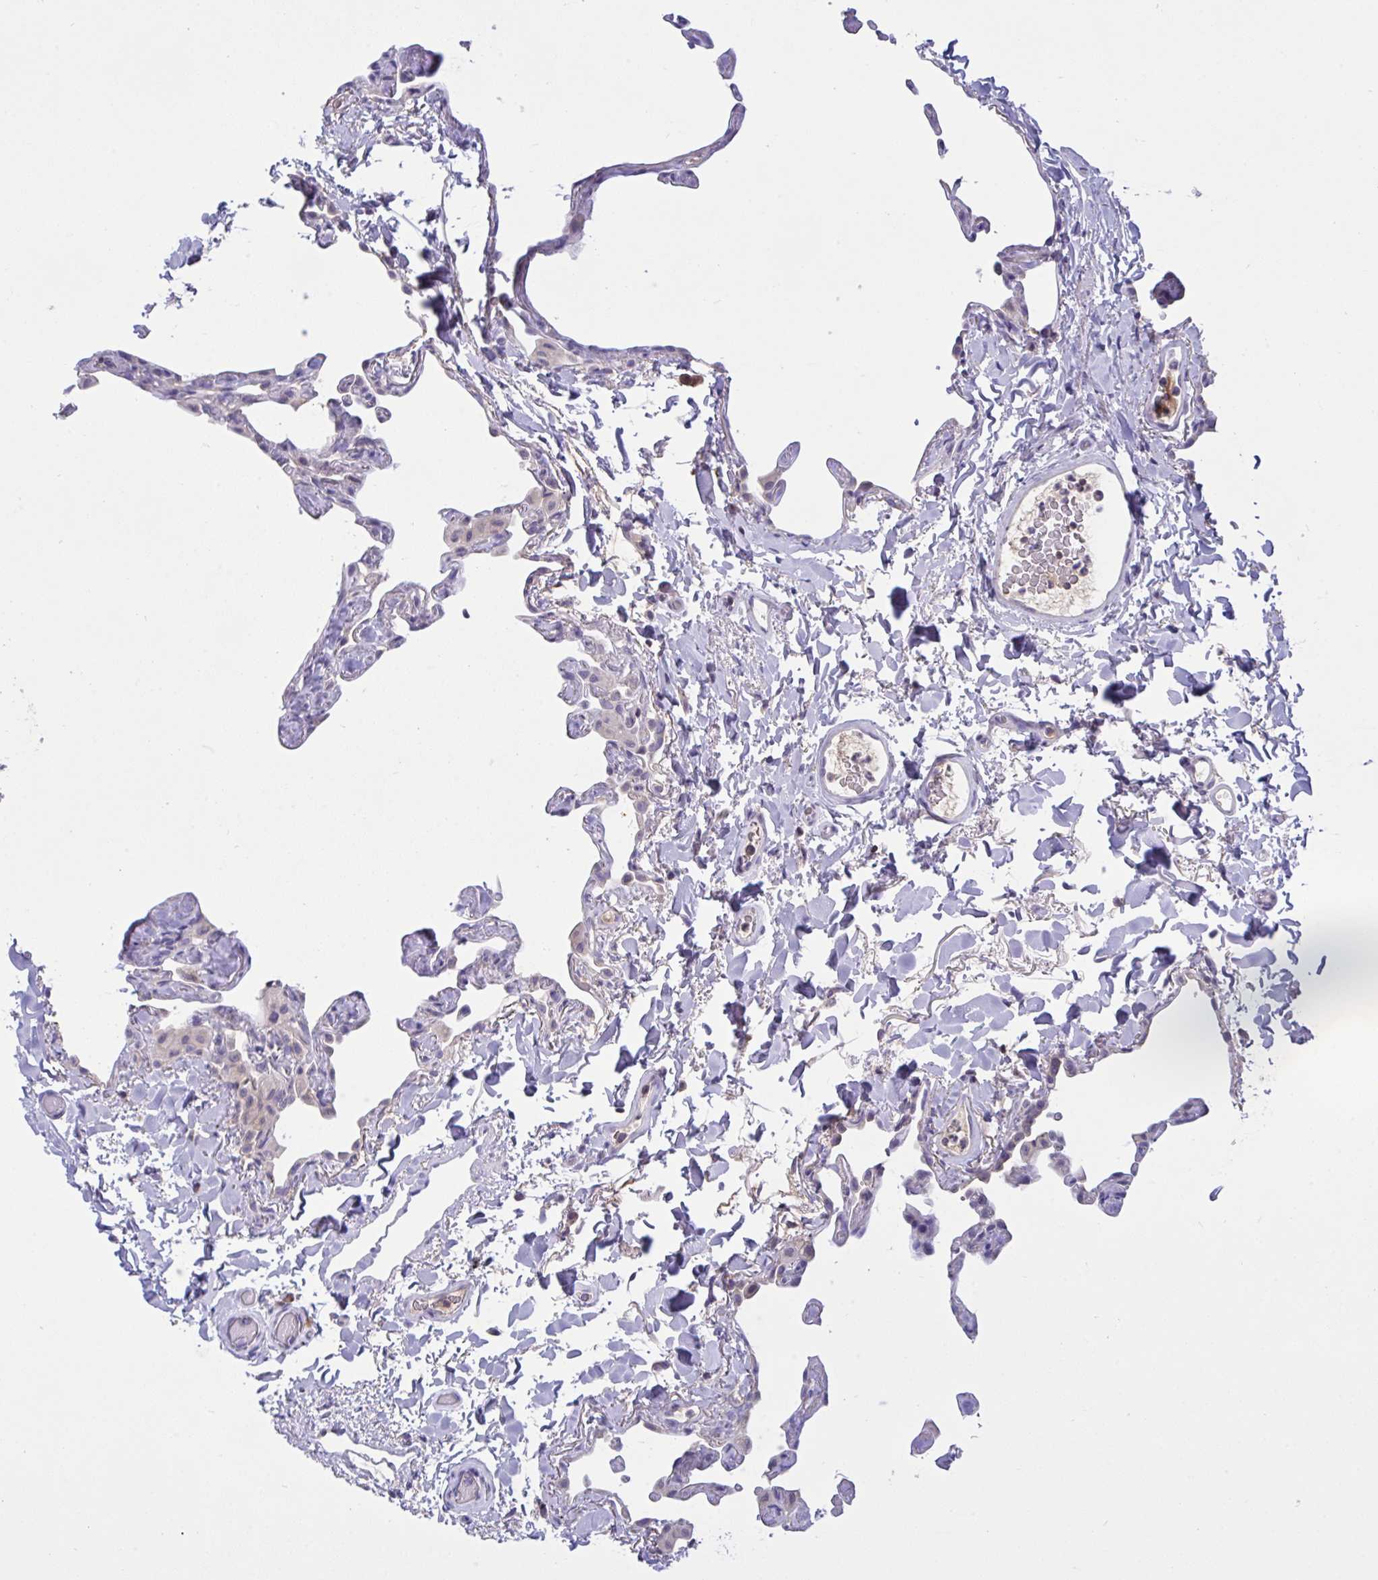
{"staining": {"intensity": "negative", "quantity": "none", "location": "none"}, "tissue": "lung", "cell_type": "Alveolar cells", "image_type": "normal", "snomed": [{"axis": "morphology", "description": "Normal tissue, NOS"}, {"axis": "topography", "description": "Lung"}], "caption": "Lung stained for a protein using immunohistochemistry (IHC) shows no expression alveolar cells.", "gene": "TMEM41A", "patient": {"sex": "male", "age": 65}}